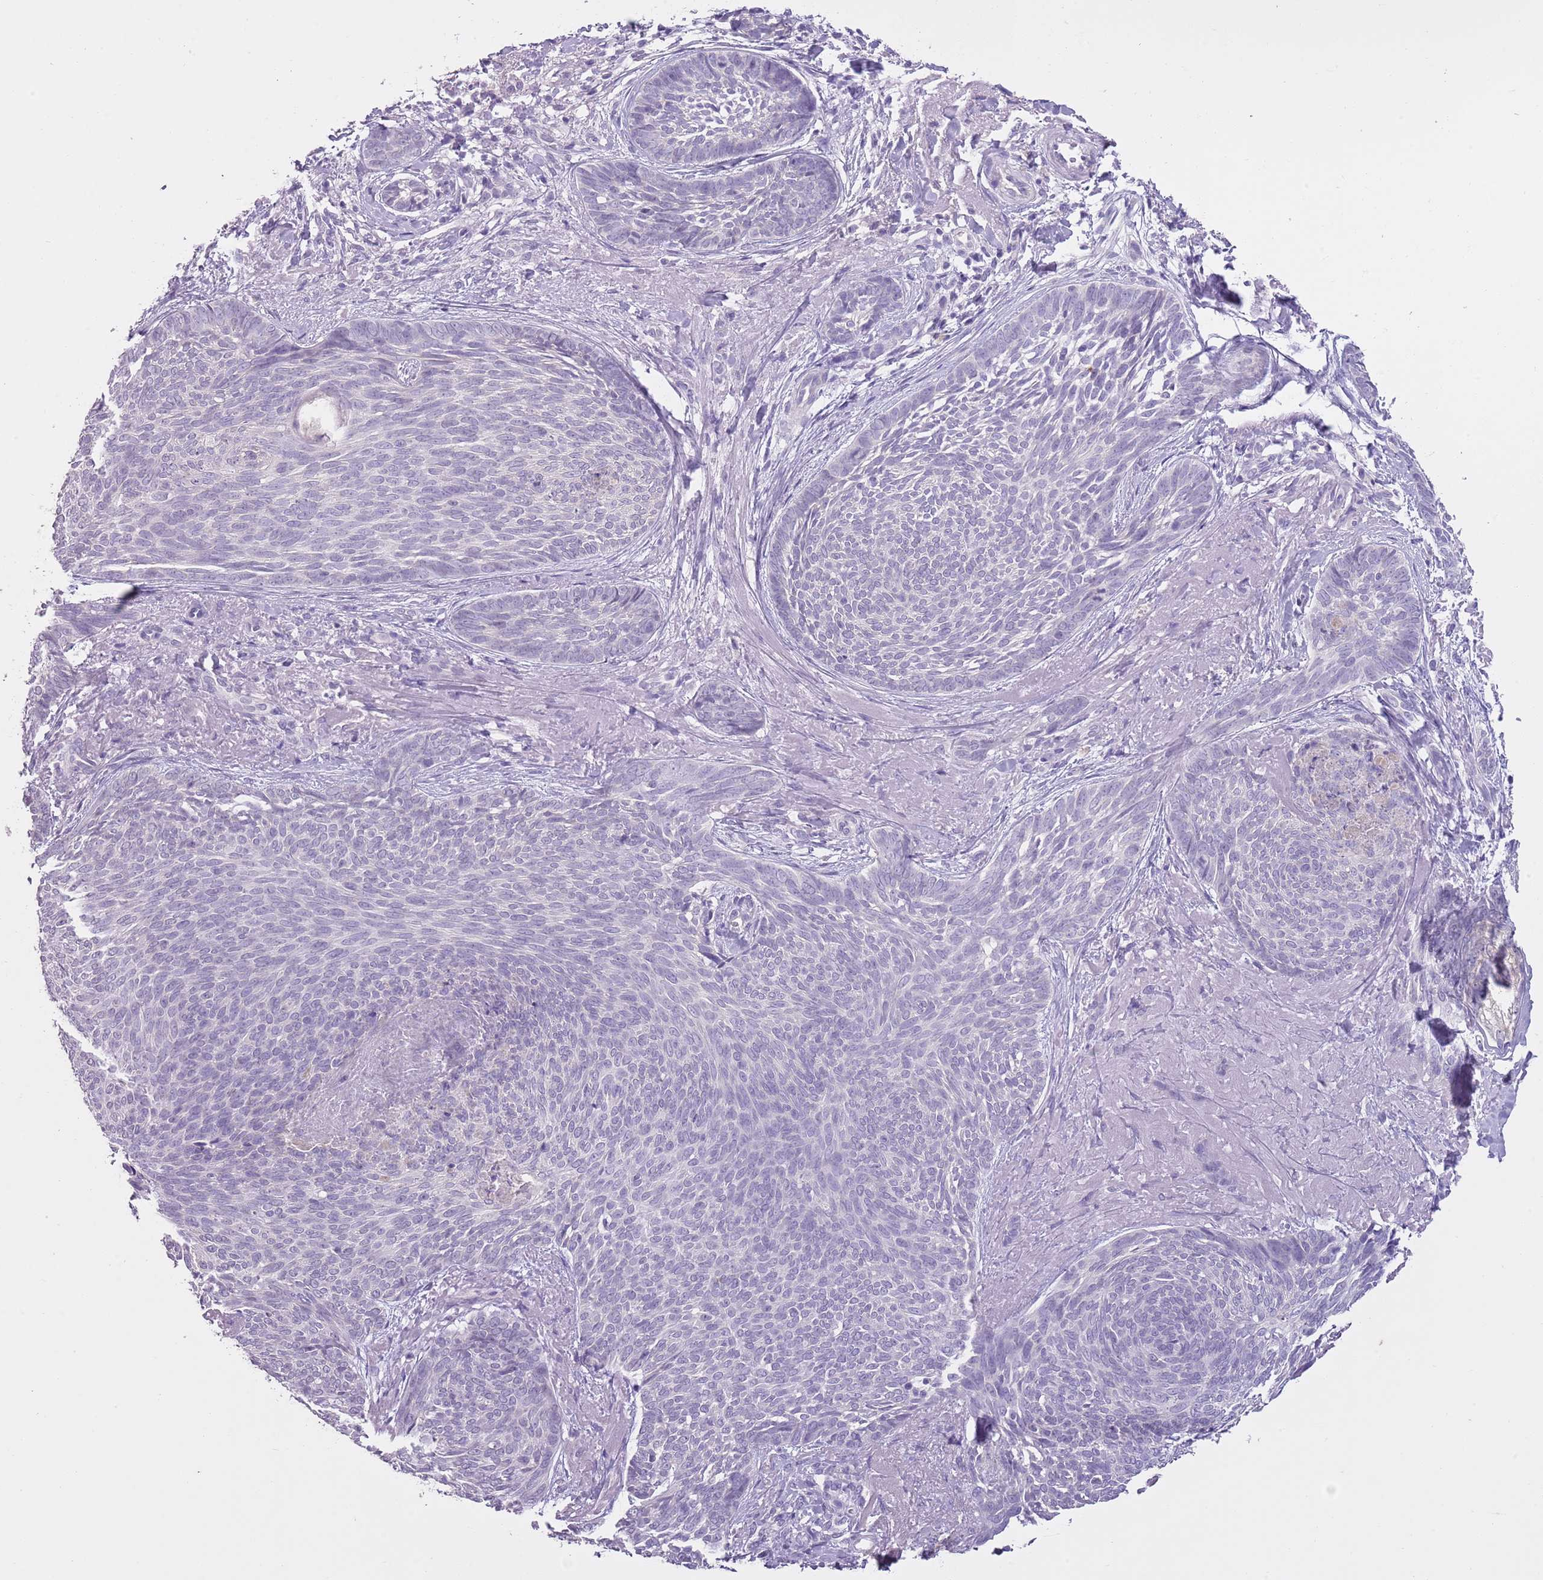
{"staining": {"intensity": "negative", "quantity": "none", "location": "none"}, "tissue": "skin cancer", "cell_type": "Tumor cells", "image_type": "cancer", "snomed": [{"axis": "morphology", "description": "Basal cell carcinoma"}, {"axis": "topography", "description": "Skin"}], "caption": "Photomicrograph shows no protein expression in tumor cells of skin cancer (basal cell carcinoma) tissue.", "gene": "SLC35E3", "patient": {"sex": "female", "age": 86}}